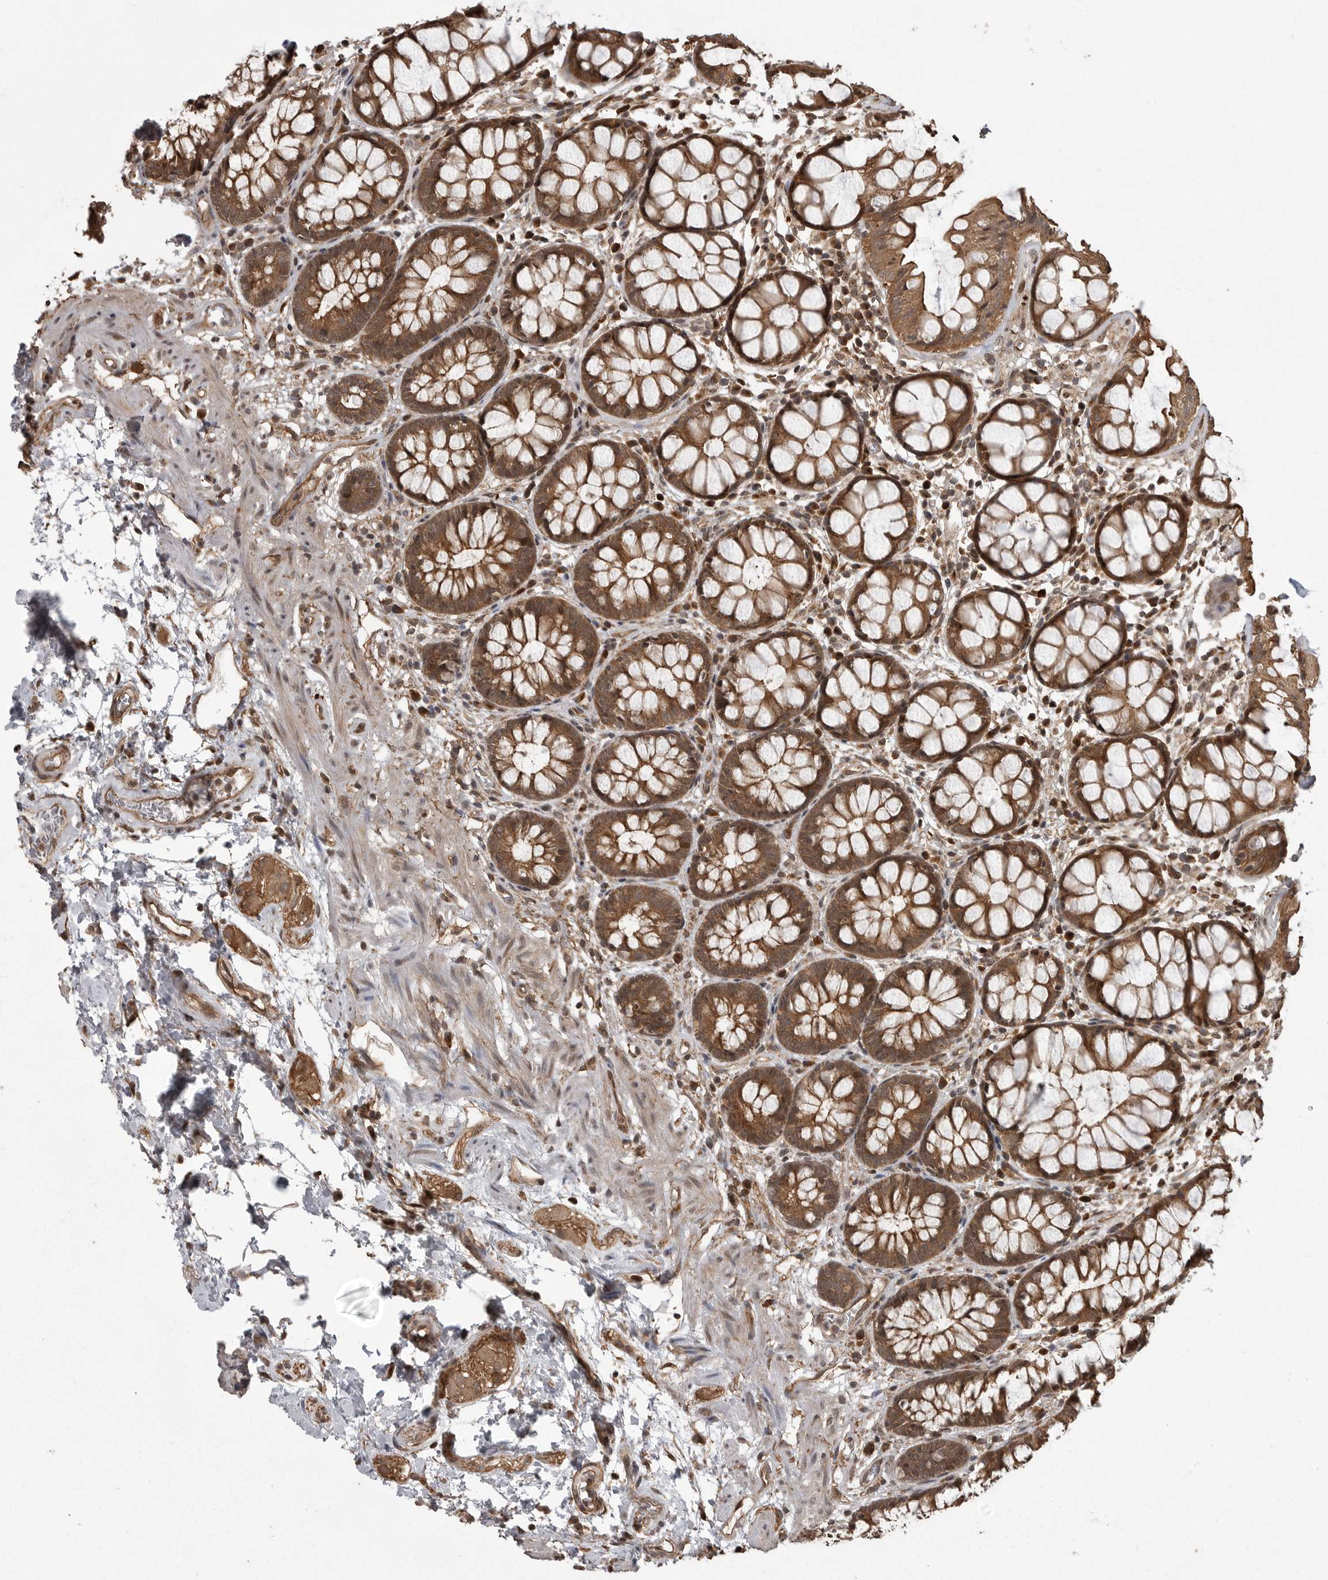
{"staining": {"intensity": "moderate", "quantity": ">75%", "location": "cytoplasmic/membranous"}, "tissue": "rectum", "cell_type": "Glandular cells", "image_type": "normal", "snomed": [{"axis": "morphology", "description": "Normal tissue, NOS"}, {"axis": "topography", "description": "Rectum"}], "caption": "Rectum stained with IHC displays moderate cytoplasmic/membranous staining in approximately >75% of glandular cells. Using DAB (brown) and hematoxylin (blue) stains, captured at high magnification using brightfield microscopy.", "gene": "DNAJC8", "patient": {"sex": "male", "age": 64}}